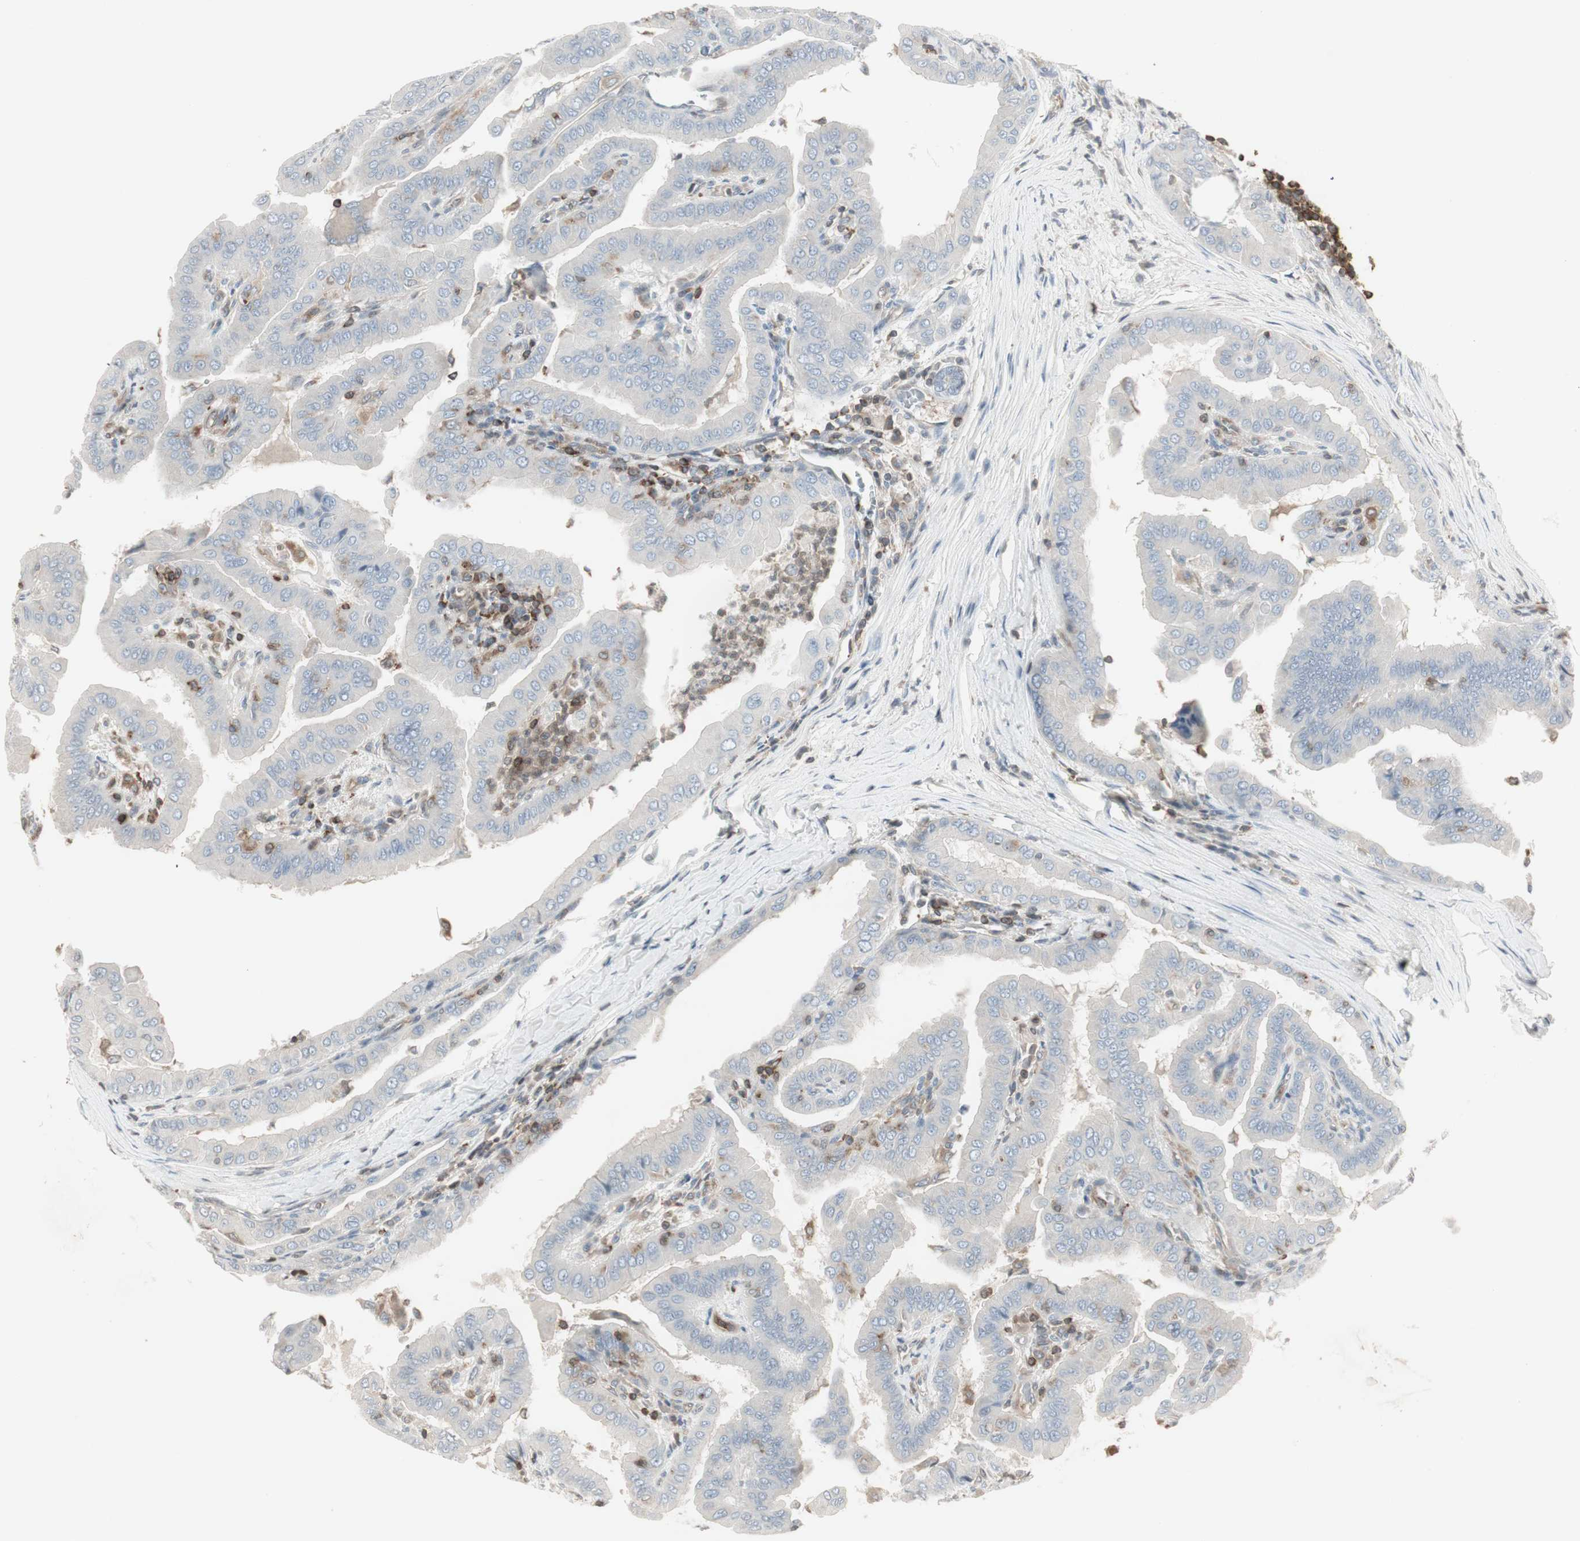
{"staining": {"intensity": "negative", "quantity": "none", "location": "none"}, "tissue": "thyroid cancer", "cell_type": "Tumor cells", "image_type": "cancer", "snomed": [{"axis": "morphology", "description": "Papillary adenocarcinoma, NOS"}, {"axis": "topography", "description": "Thyroid gland"}], "caption": "This histopathology image is of papillary adenocarcinoma (thyroid) stained with immunohistochemistry (IHC) to label a protein in brown with the nuclei are counter-stained blue. There is no staining in tumor cells.", "gene": "ARHGEF1", "patient": {"sex": "male", "age": 33}}